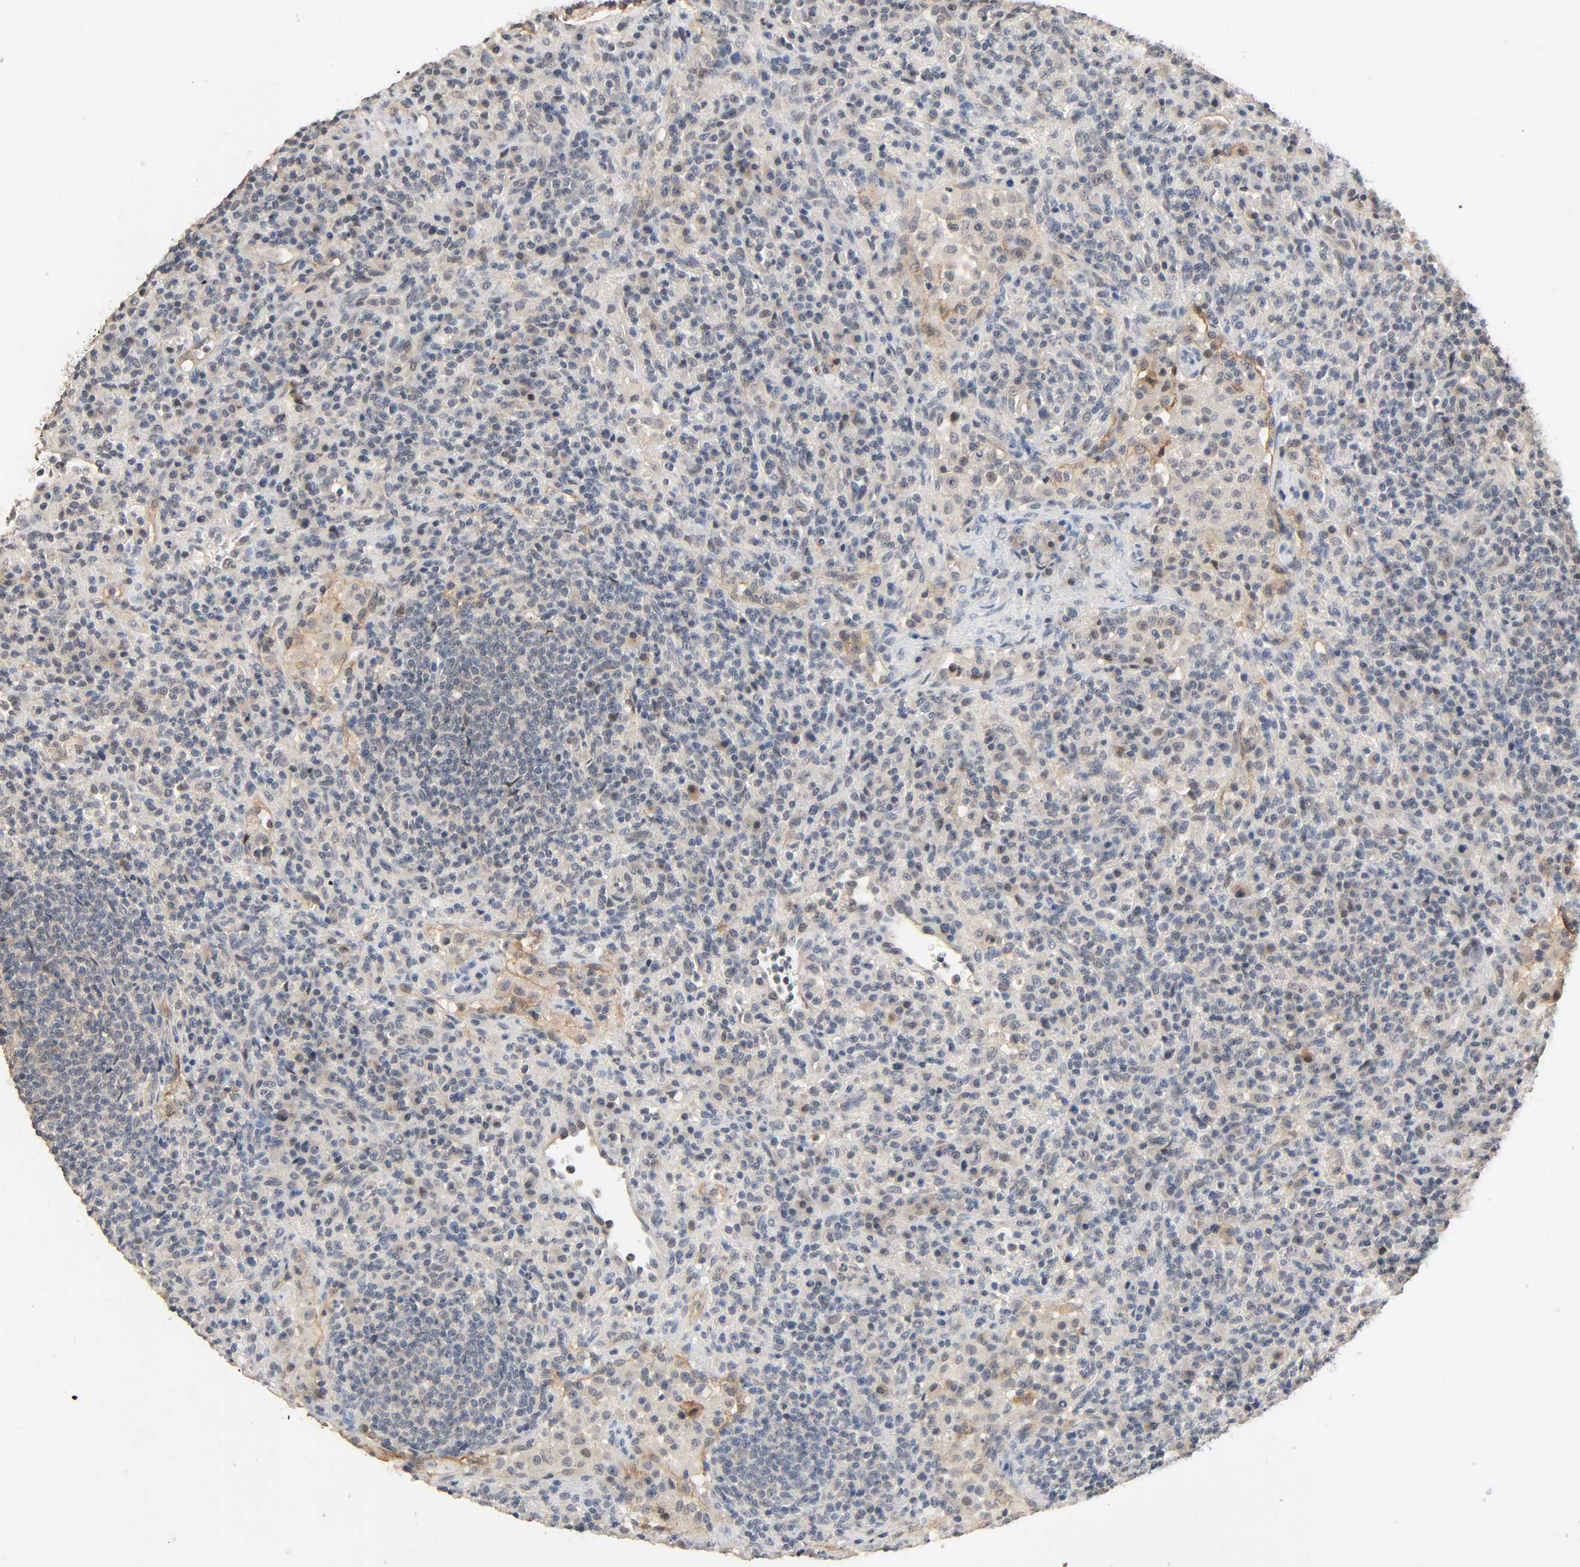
{"staining": {"intensity": "negative", "quantity": "none", "location": "none"}, "tissue": "lymphoma", "cell_type": "Tumor cells", "image_type": "cancer", "snomed": [{"axis": "morphology", "description": "Hodgkin's disease, NOS"}, {"axis": "topography", "description": "Lymph node"}], "caption": "Protein analysis of Hodgkin's disease reveals no significant staining in tumor cells.", "gene": "MAGEA8", "patient": {"sex": "male", "age": 65}}